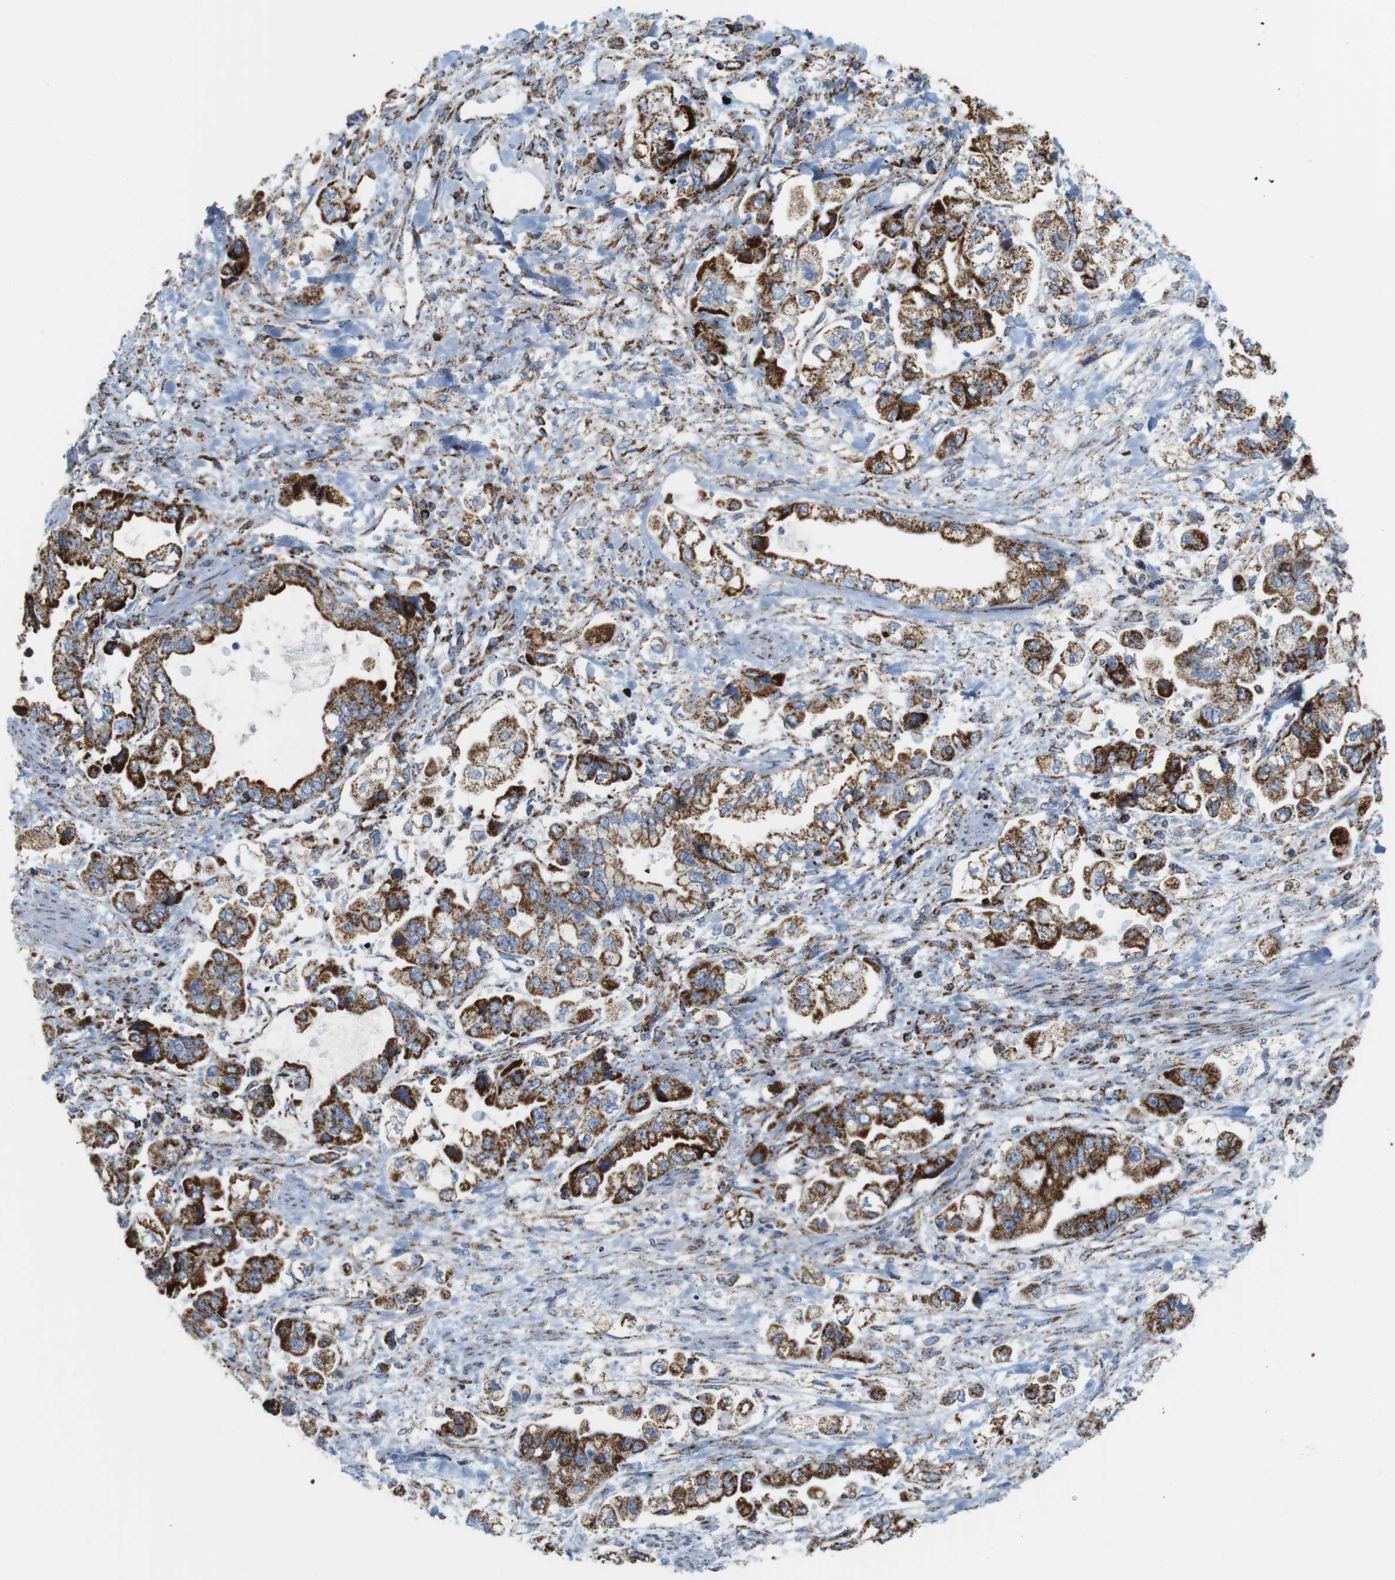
{"staining": {"intensity": "strong", "quantity": ">75%", "location": "cytoplasmic/membranous"}, "tissue": "stomach cancer", "cell_type": "Tumor cells", "image_type": "cancer", "snomed": [{"axis": "morphology", "description": "Normal tissue, NOS"}, {"axis": "morphology", "description": "Adenocarcinoma, NOS"}, {"axis": "topography", "description": "Stomach"}], "caption": "Stomach adenocarcinoma stained for a protein (brown) demonstrates strong cytoplasmic/membranous positive staining in approximately >75% of tumor cells.", "gene": "ATP5PO", "patient": {"sex": "male", "age": 62}}